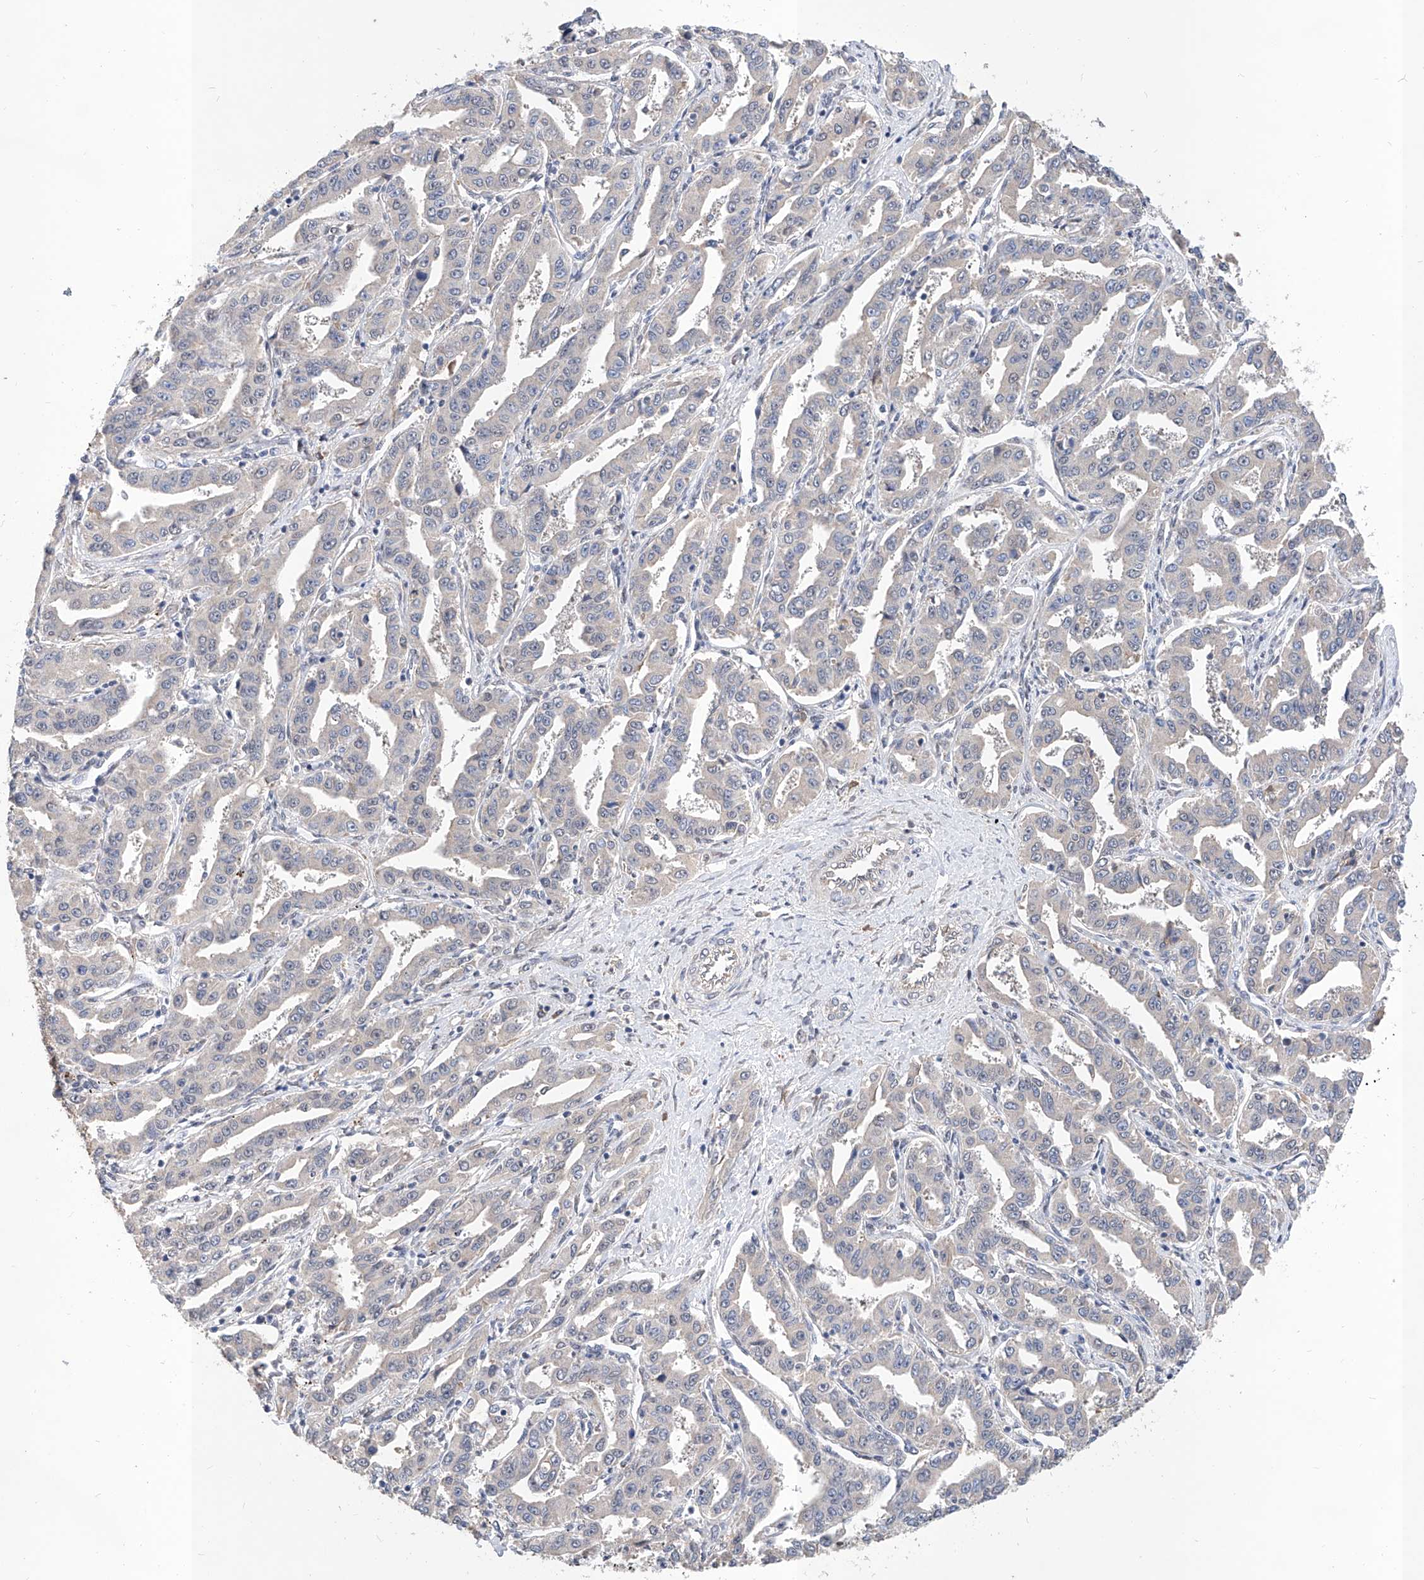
{"staining": {"intensity": "negative", "quantity": "none", "location": "none"}, "tissue": "liver cancer", "cell_type": "Tumor cells", "image_type": "cancer", "snomed": [{"axis": "morphology", "description": "Cholangiocarcinoma"}, {"axis": "topography", "description": "Liver"}], "caption": "Human liver cancer (cholangiocarcinoma) stained for a protein using IHC shows no staining in tumor cells.", "gene": "CARMIL3", "patient": {"sex": "male", "age": 59}}